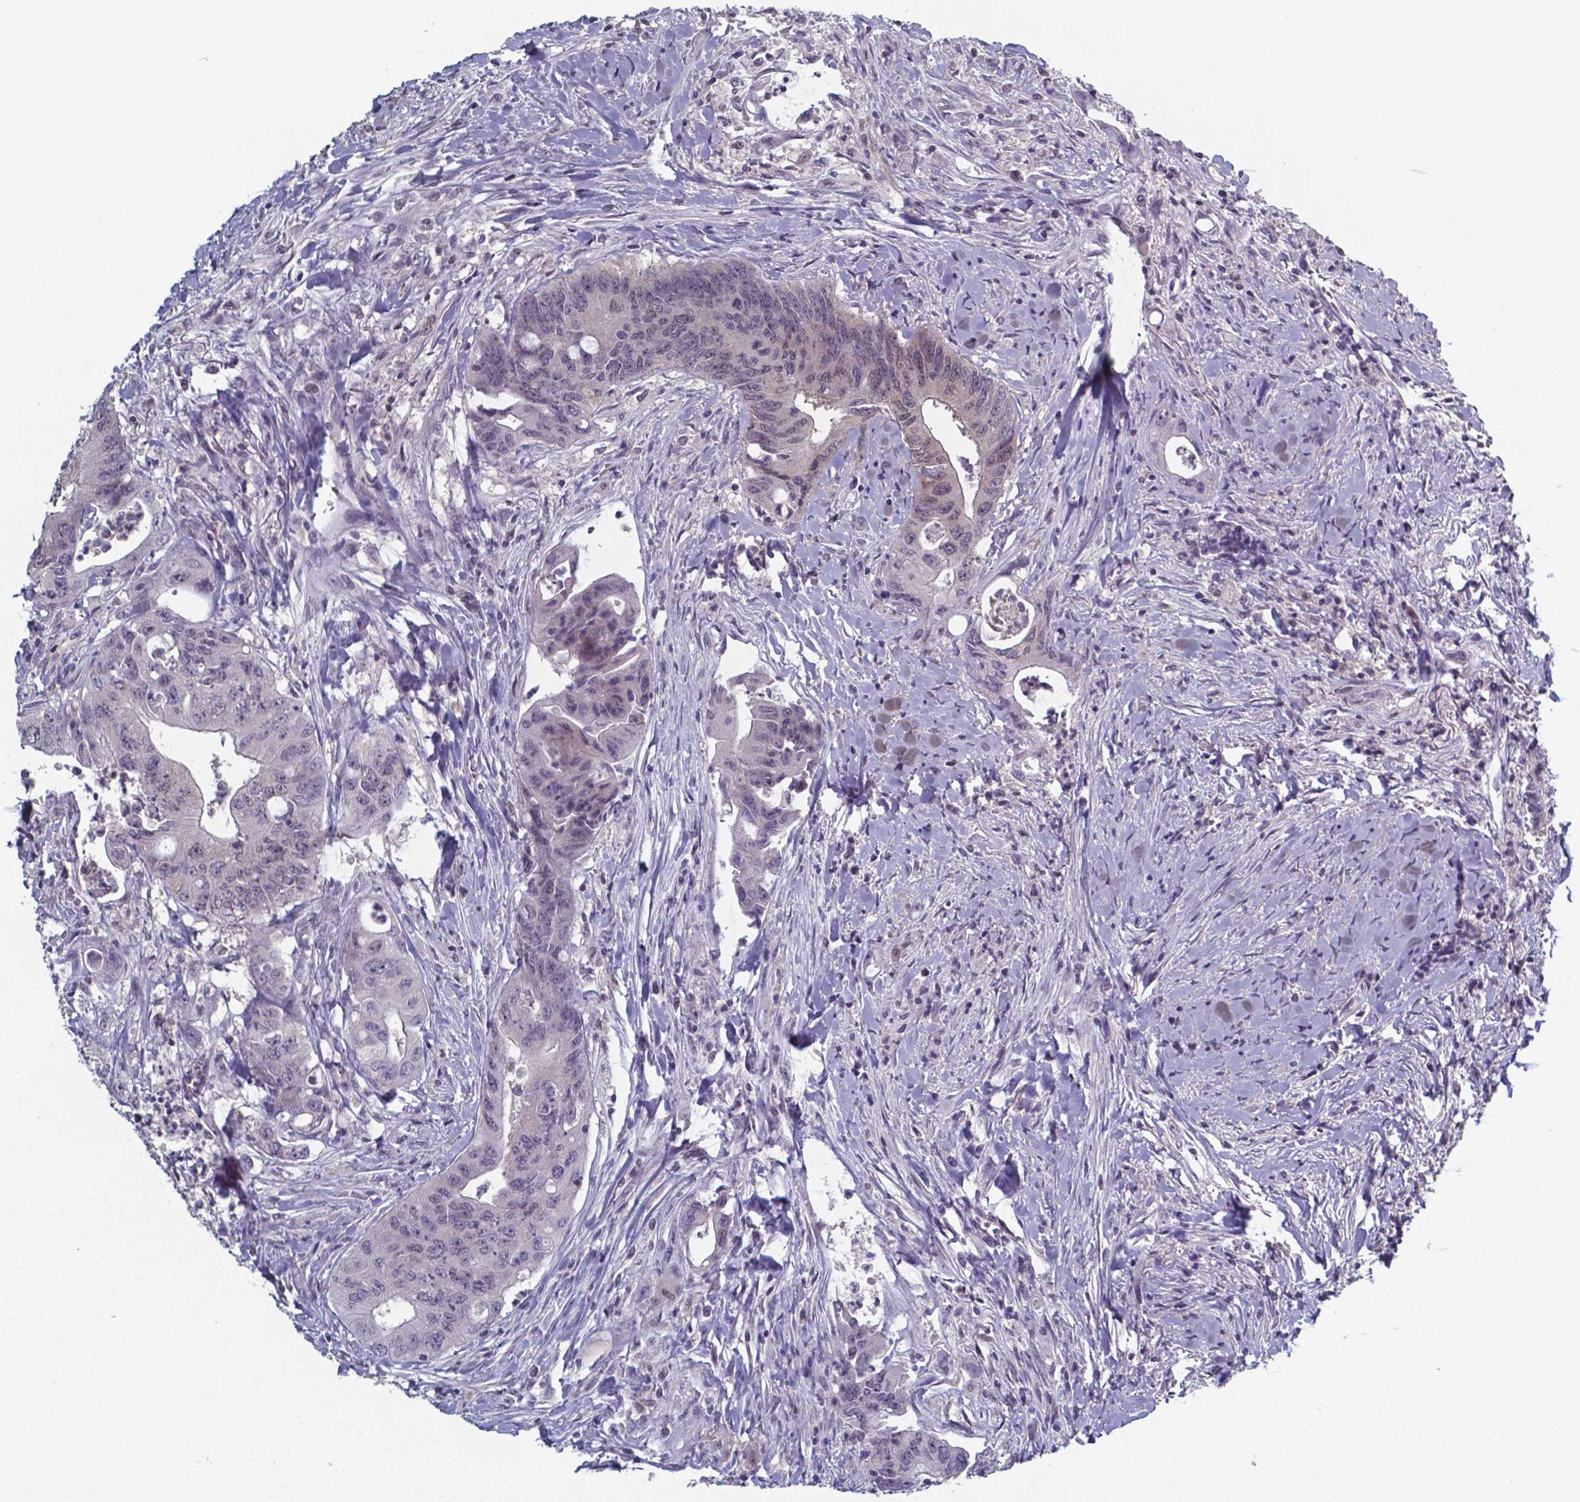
{"staining": {"intensity": "negative", "quantity": "none", "location": "none"}, "tissue": "colorectal cancer", "cell_type": "Tumor cells", "image_type": "cancer", "snomed": [{"axis": "morphology", "description": "Adenocarcinoma, NOS"}, {"axis": "topography", "description": "Rectum"}], "caption": "This is a micrograph of IHC staining of colorectal adenocarcinoma, which shows no positivity in tumor cells. (DAB (3,3'-diaminobenzidine) IHC with hematoxylin counter stain).", "gene": "TDP2", "patient": {"sex": "male", "age": 59}}